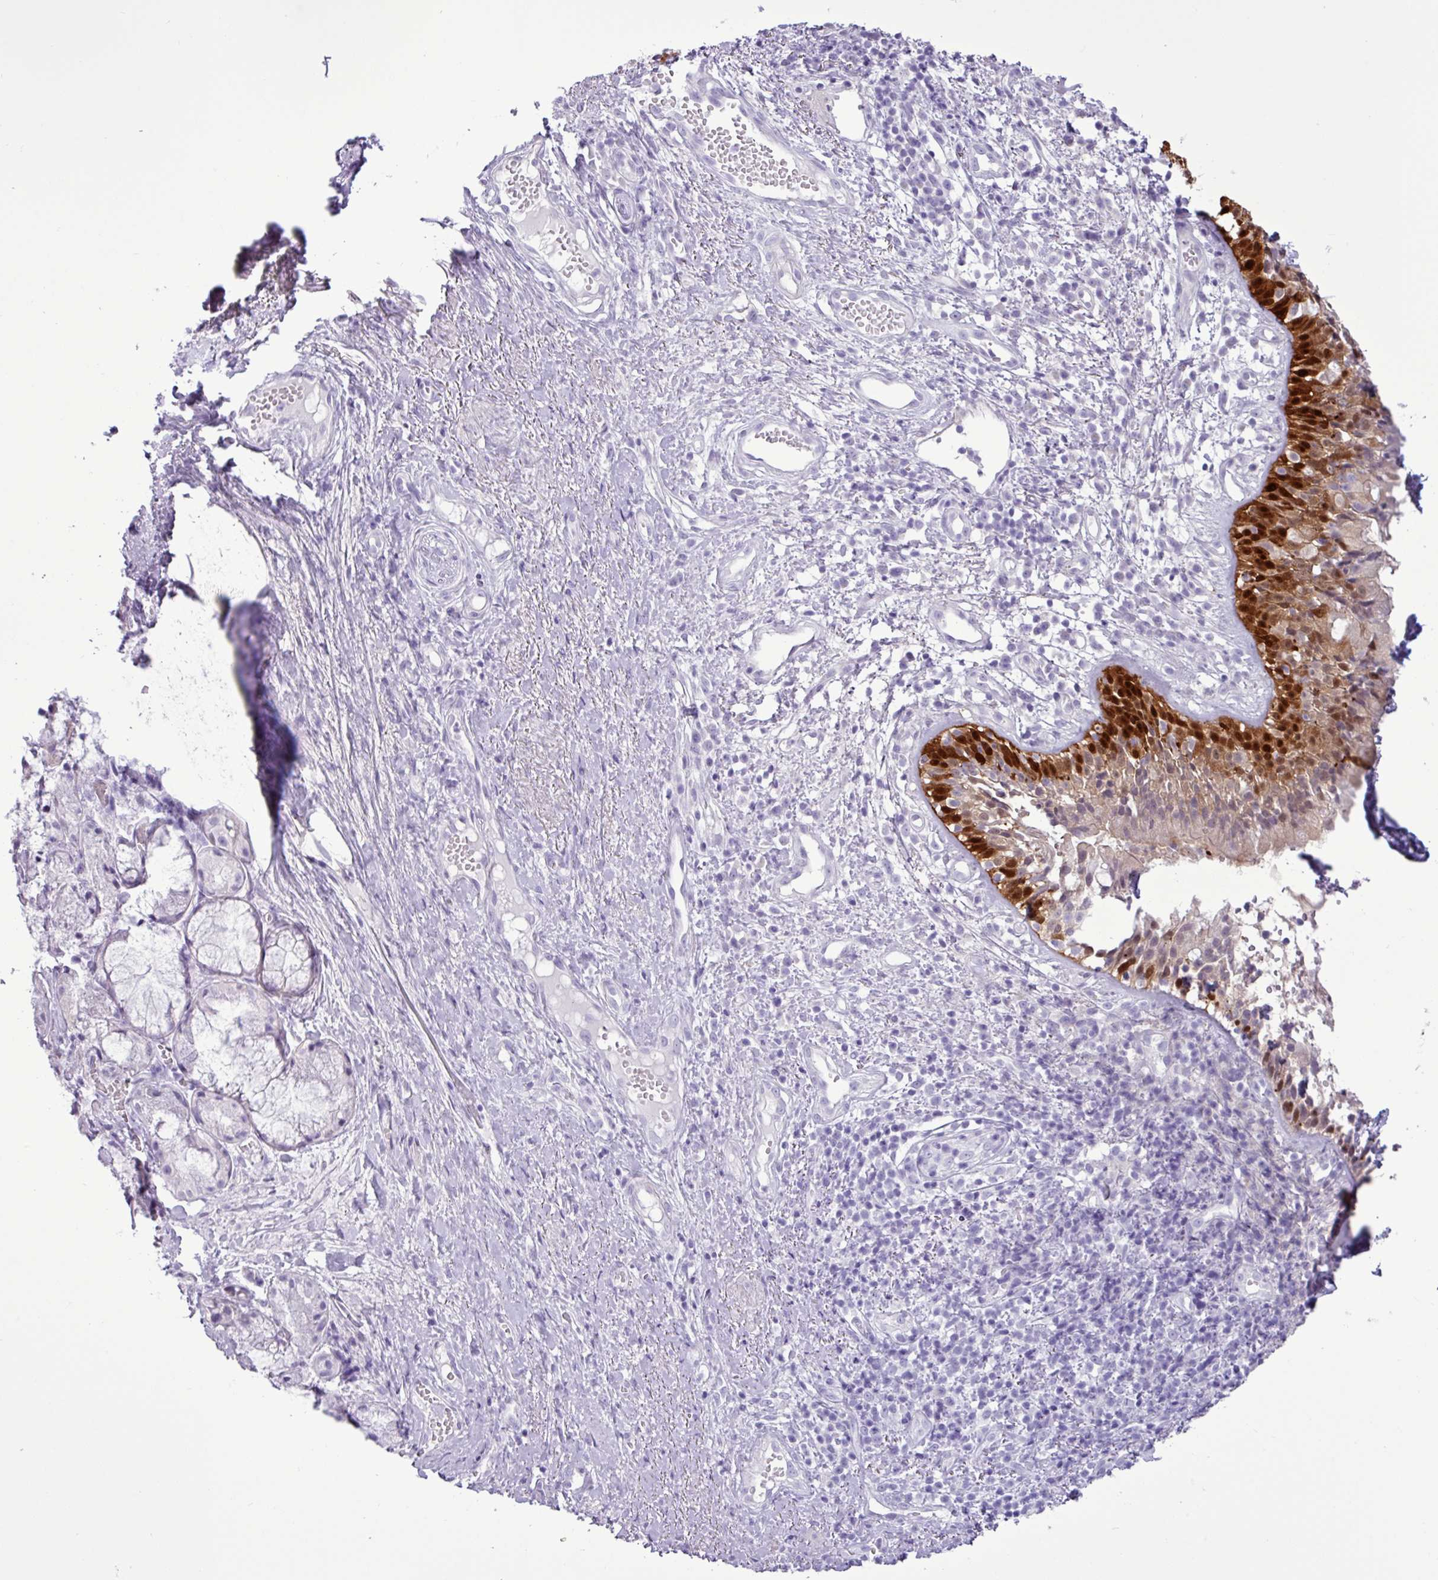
{"staining": {"intensity": "strong", "quantity": "25%-75%", "location": "cytoplasmic/membranous,nuclear"}, "tissue": "nasopharynx", "cell_type": "Respiratory epithelial cells", "image_type": "normal", "snomed": [{"axis": "morphology", "description": "Normal tissue, NOS"}, {"axis": "topography", "description": "Cartilage tissue"}, {"axis": "topography", "description": "Nasopharynx"}, {"axis": "topography", "description": "Thyroid gland"}], "caption": "Nasopharynx was stained to show a protein in brown. There is high levels of strong cytoplasmic/membranous,nuclear expression in about 25%-75% of respiratory epithelial cells. The protein of interest is shown in brown color, while the nuclei are stained blue.", "gene": "ALDH3A1", "patient": {"sex": "male", "age": 63}}